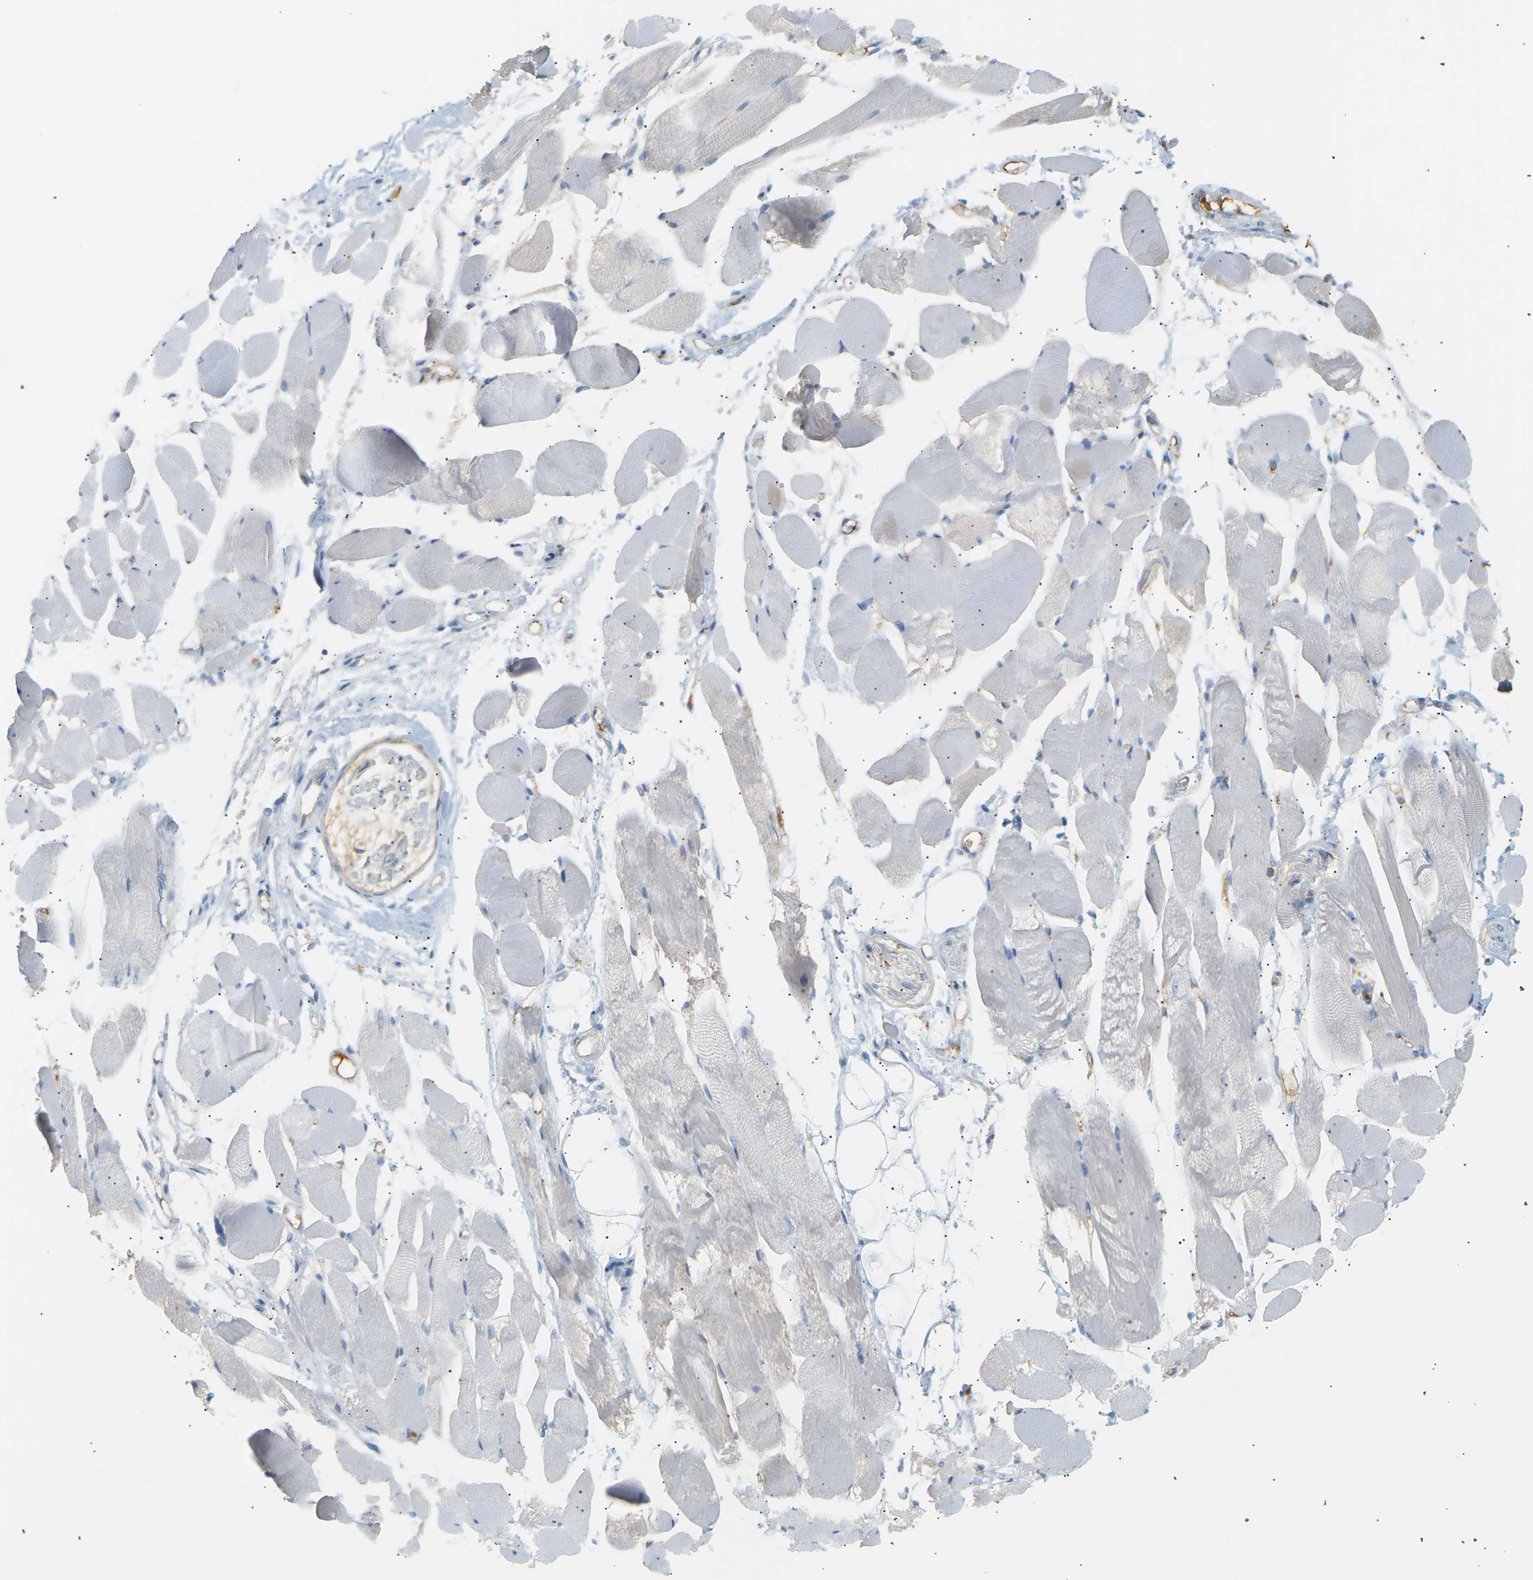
{"staining": {"intensity": "negative", "quantity": "none", "location": "none"}, "tissue": "skeletal muscle", "cell_type": "Myocytes", "image_type": "normal", "snomed": [{"axis": "morphology", "description": "Normal tissue, NOS"}, {"axis": "topography", "description": "Skeletal muscle"}, {"axis": "topography", "description": "Peripheral nerve tissue"}], "caption": "Human skeletal muscle stained for a protein using immunohistochemistry demonstrates no expression in myocytes.", "gene": "IGLC3", "patient": {"sex": "female", "age": 84}}